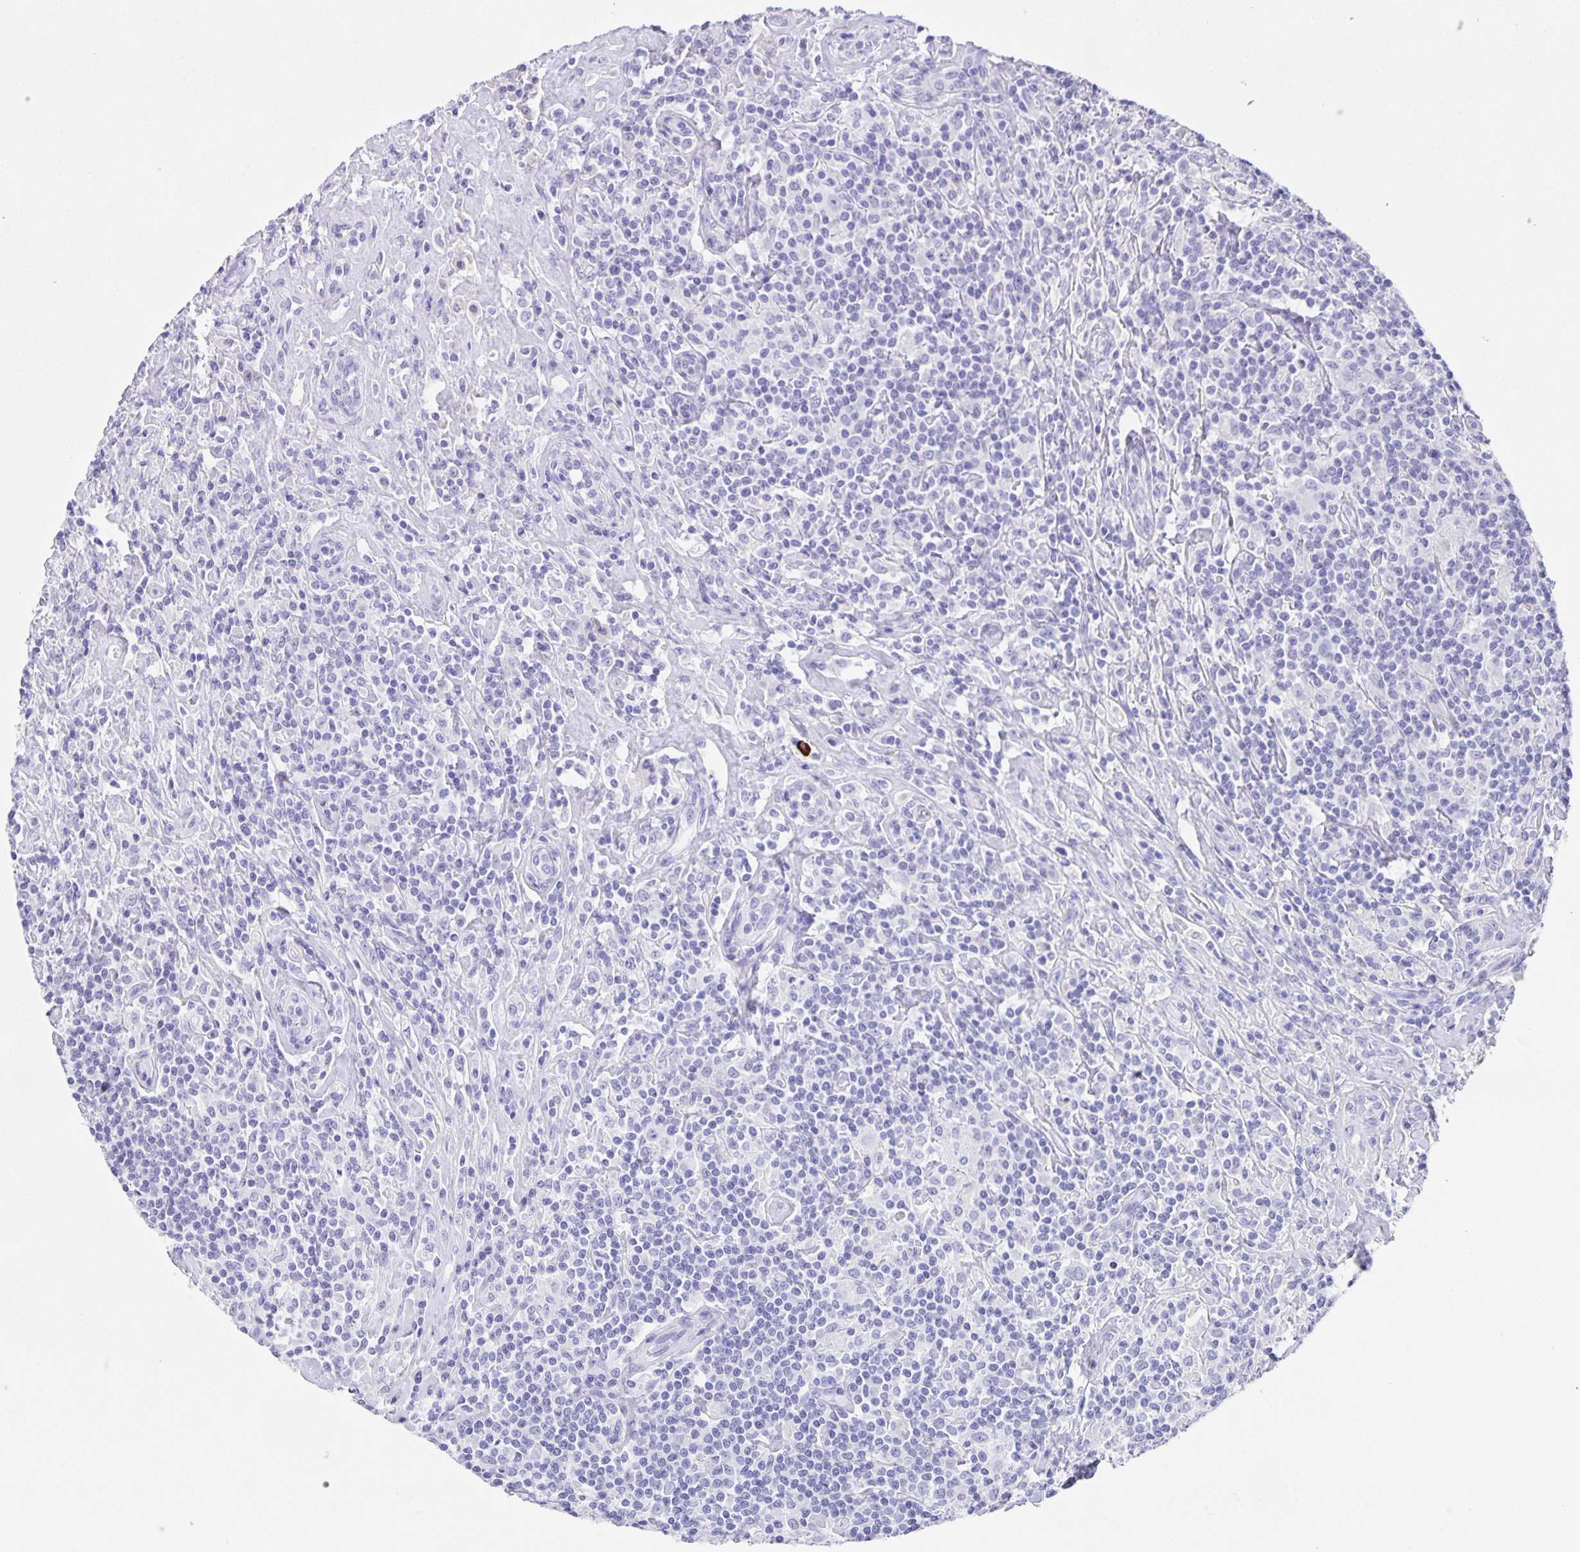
{"staining": {"intensity": "negative", "quantity": "none", "location": "none"}, "tissue": "lymphoma", "cell_type": "Tumor cells", "image_type": "cancer", "snomed": [{"axis": "morphology", "description": "Hodgkin's disease, NOS"}, {"axis": "morphology", "description": "Hodgkin's lymphoma, nodular sclerosis"}, {"axis": "topography", "description": "Lymph node"}], "caption": "Tumor cells are negative for brown protein staining in lymphoma. (DAB (3,3'-diaminobenzidine) immunohistochemistry visualized using brightfield microscopy, high magnification).", "gene": "GUCA2A", "patient": {"sex": "female", "age": 10}}